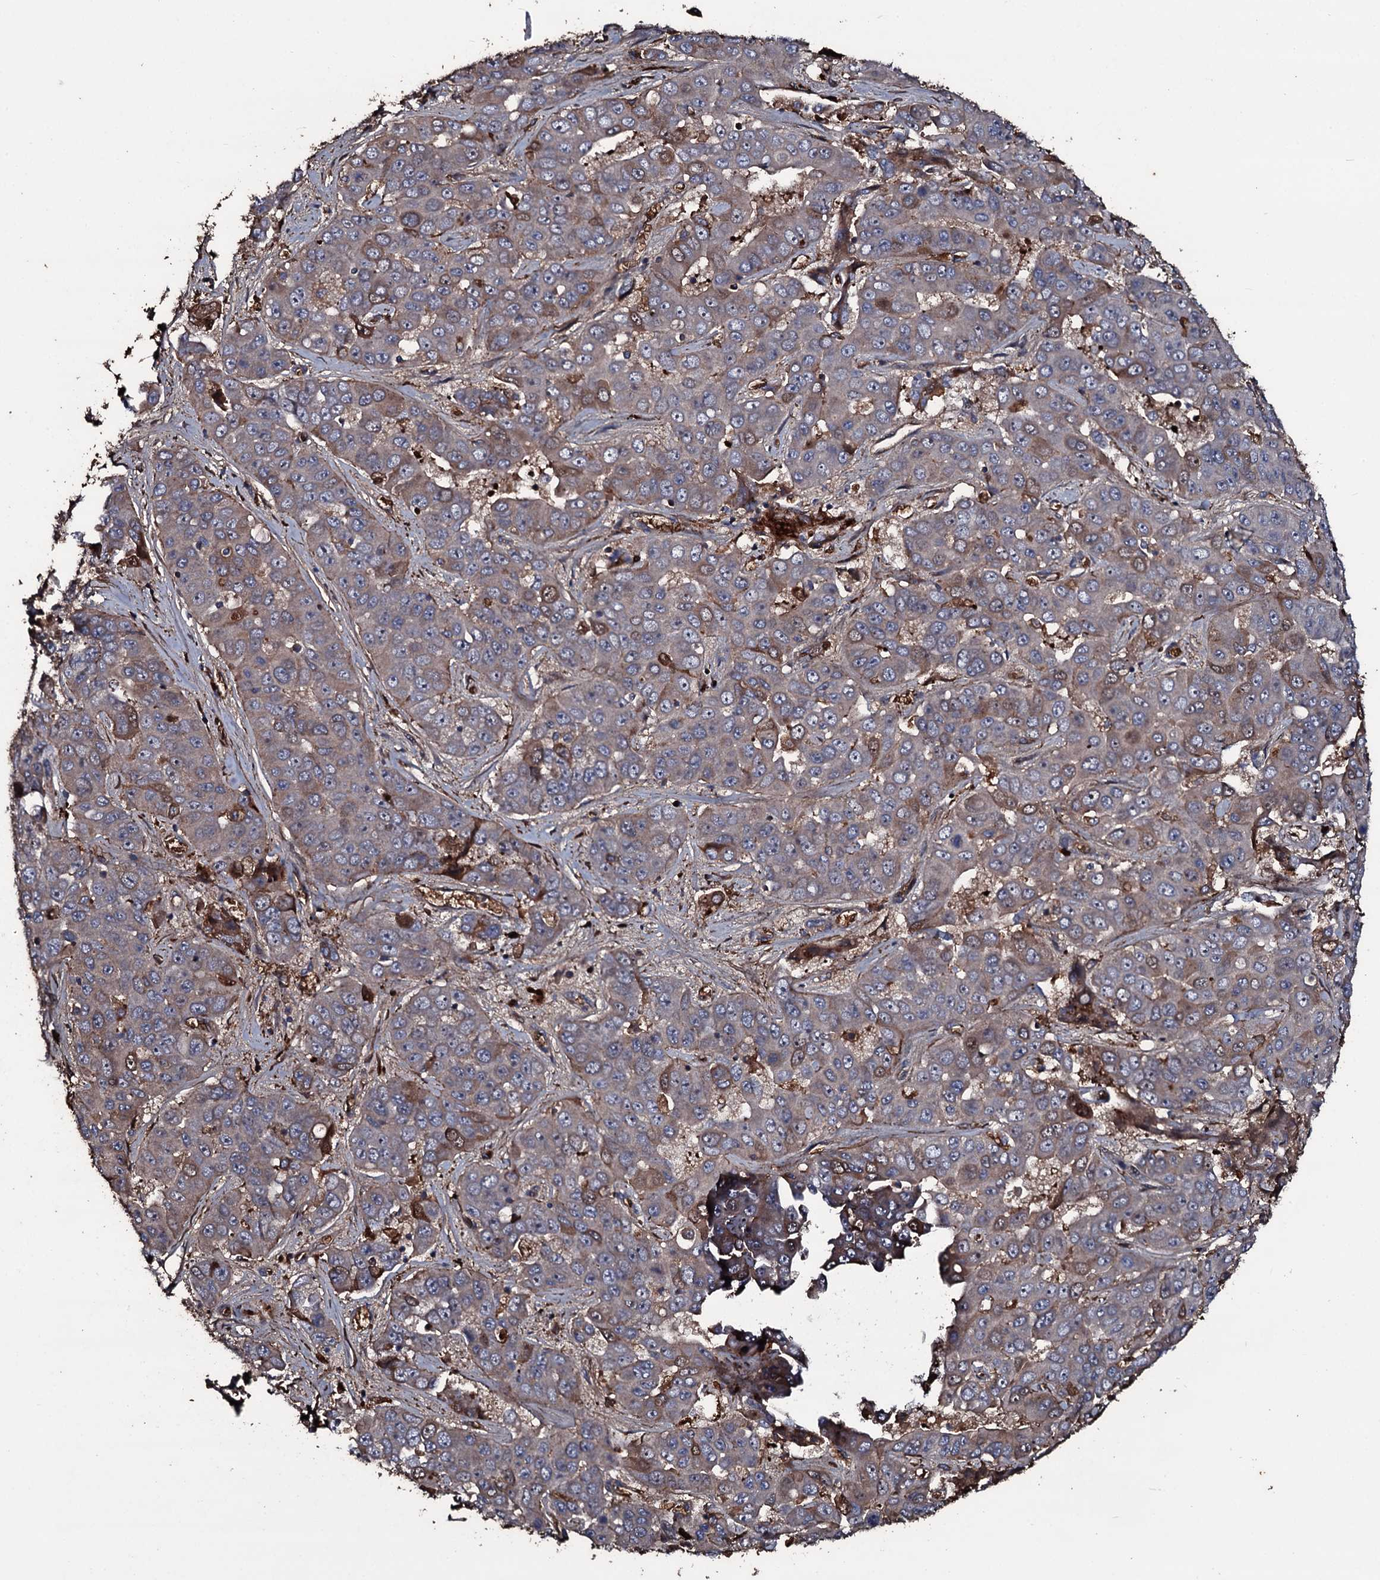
{"staining": {"intensity": "moderate", "quantity": "25%-75%", "location": "cytoplasmic/membranous"}, "tissue": "liver cancer", "cell_type": "Tumor cells", "image_type": "cancer", "snomed": [{"axis": "morphology", "description": "Cholangiocarcinoma"}, {"axis": "topography", "description": "Liver"}], "caption": "Liver cancer (cholangiocarcinoma) stained for a protein (brown) reveals moderate cytoplasmic/membranous positive staining in about 25%-75% of tumor cells.", "gene": "ZSWIM8", "patient": {"sex": "female", "age": 52}}